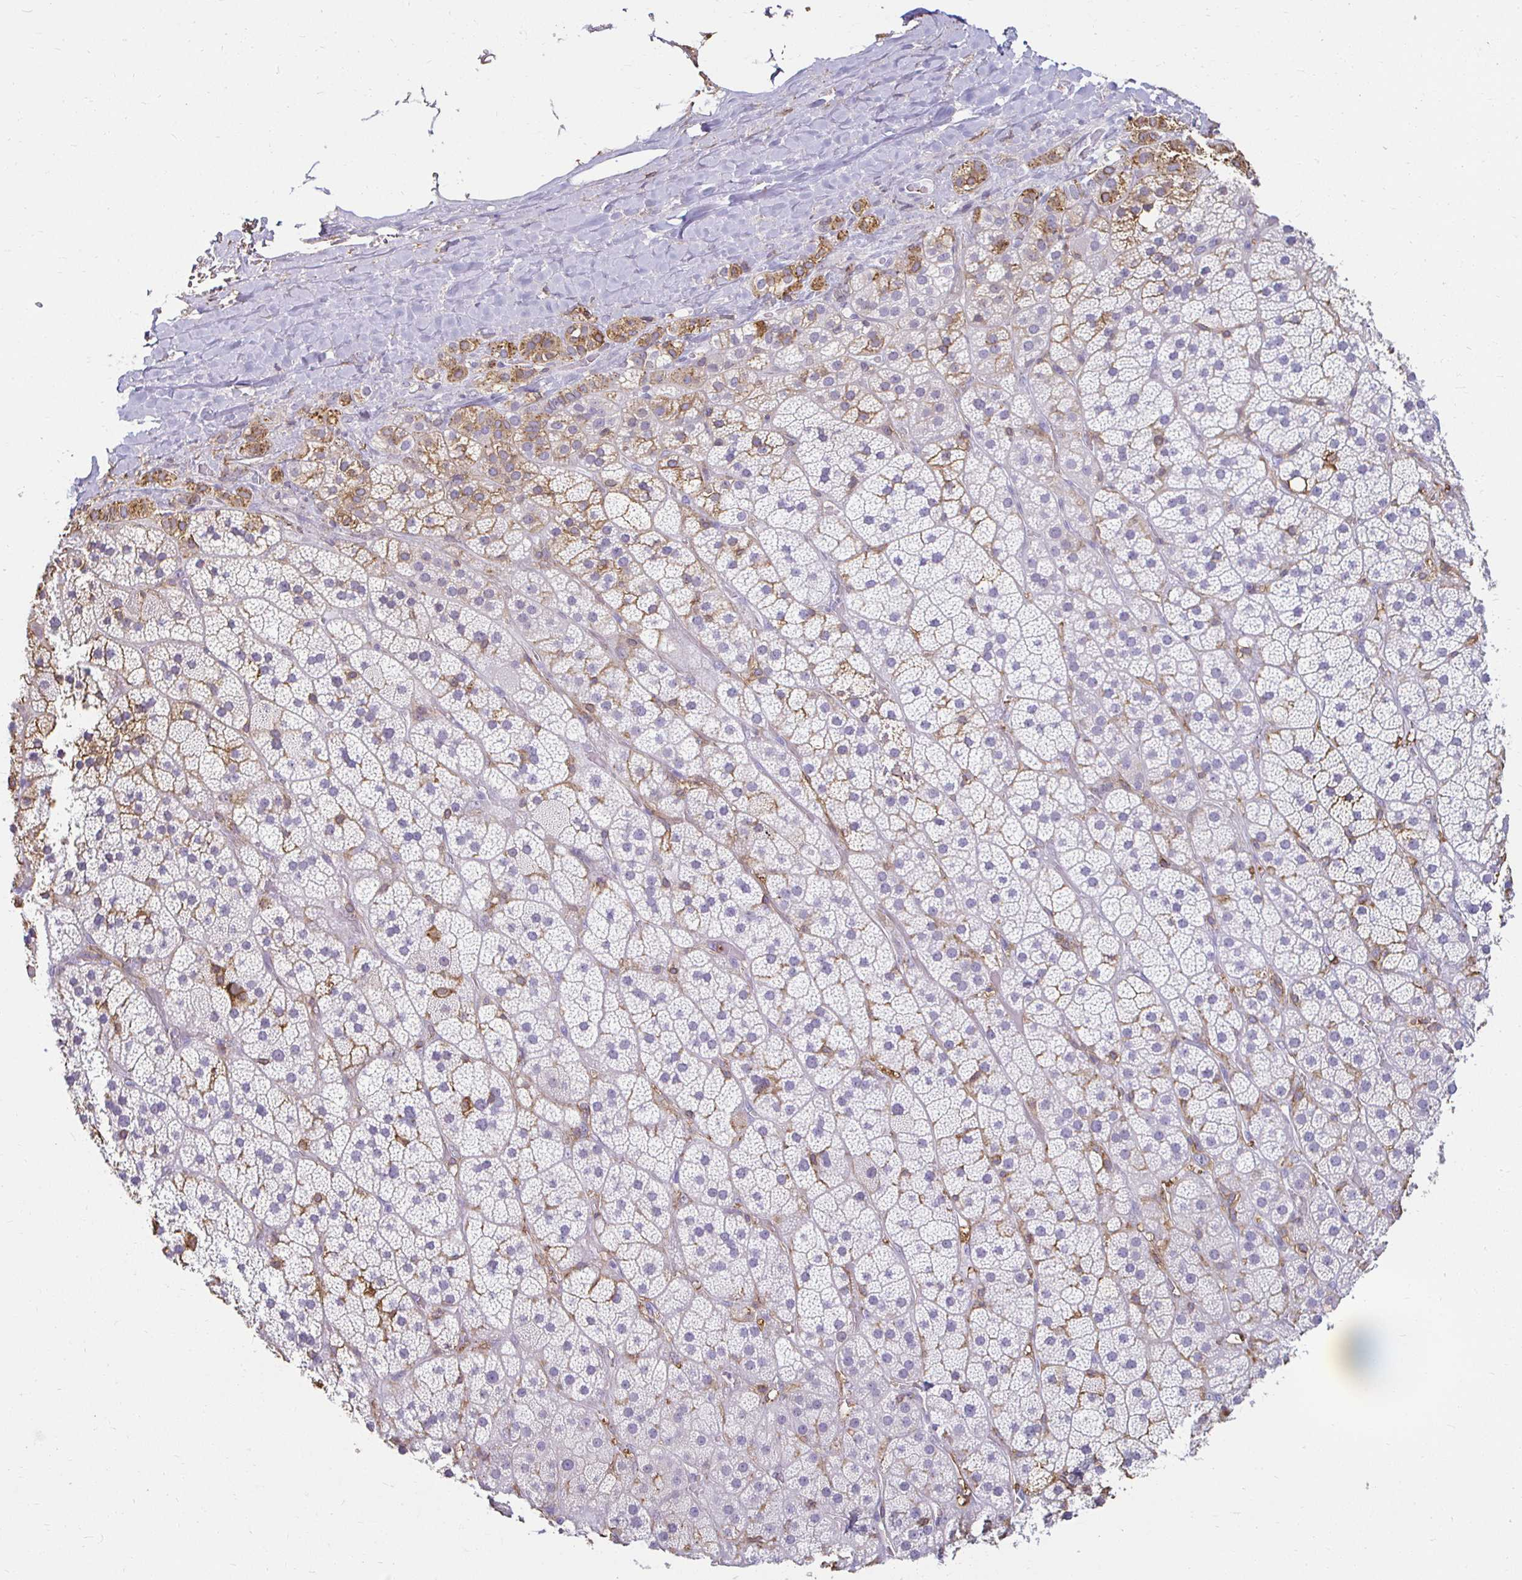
{"staining": {"intensity": "weak", "quantity": "<25%", "location": "cytoplasmic/membranous"}, "tissue": "adrenal gland", "cell_type": "Glandular cells", "image_type": "normal", "snomed": [{"axis": "morphology", "description": "Normal tissue, NOS"}, {"axis": "topography", "description": "Adrenal gland"}], "caption": "IHC image of benign human adrenal gland stained for a protein (brown), which demonstrates no staining in glandular cells.", "gene": "TAS1R3", "patient": {"sex": "male", "age": 57}}